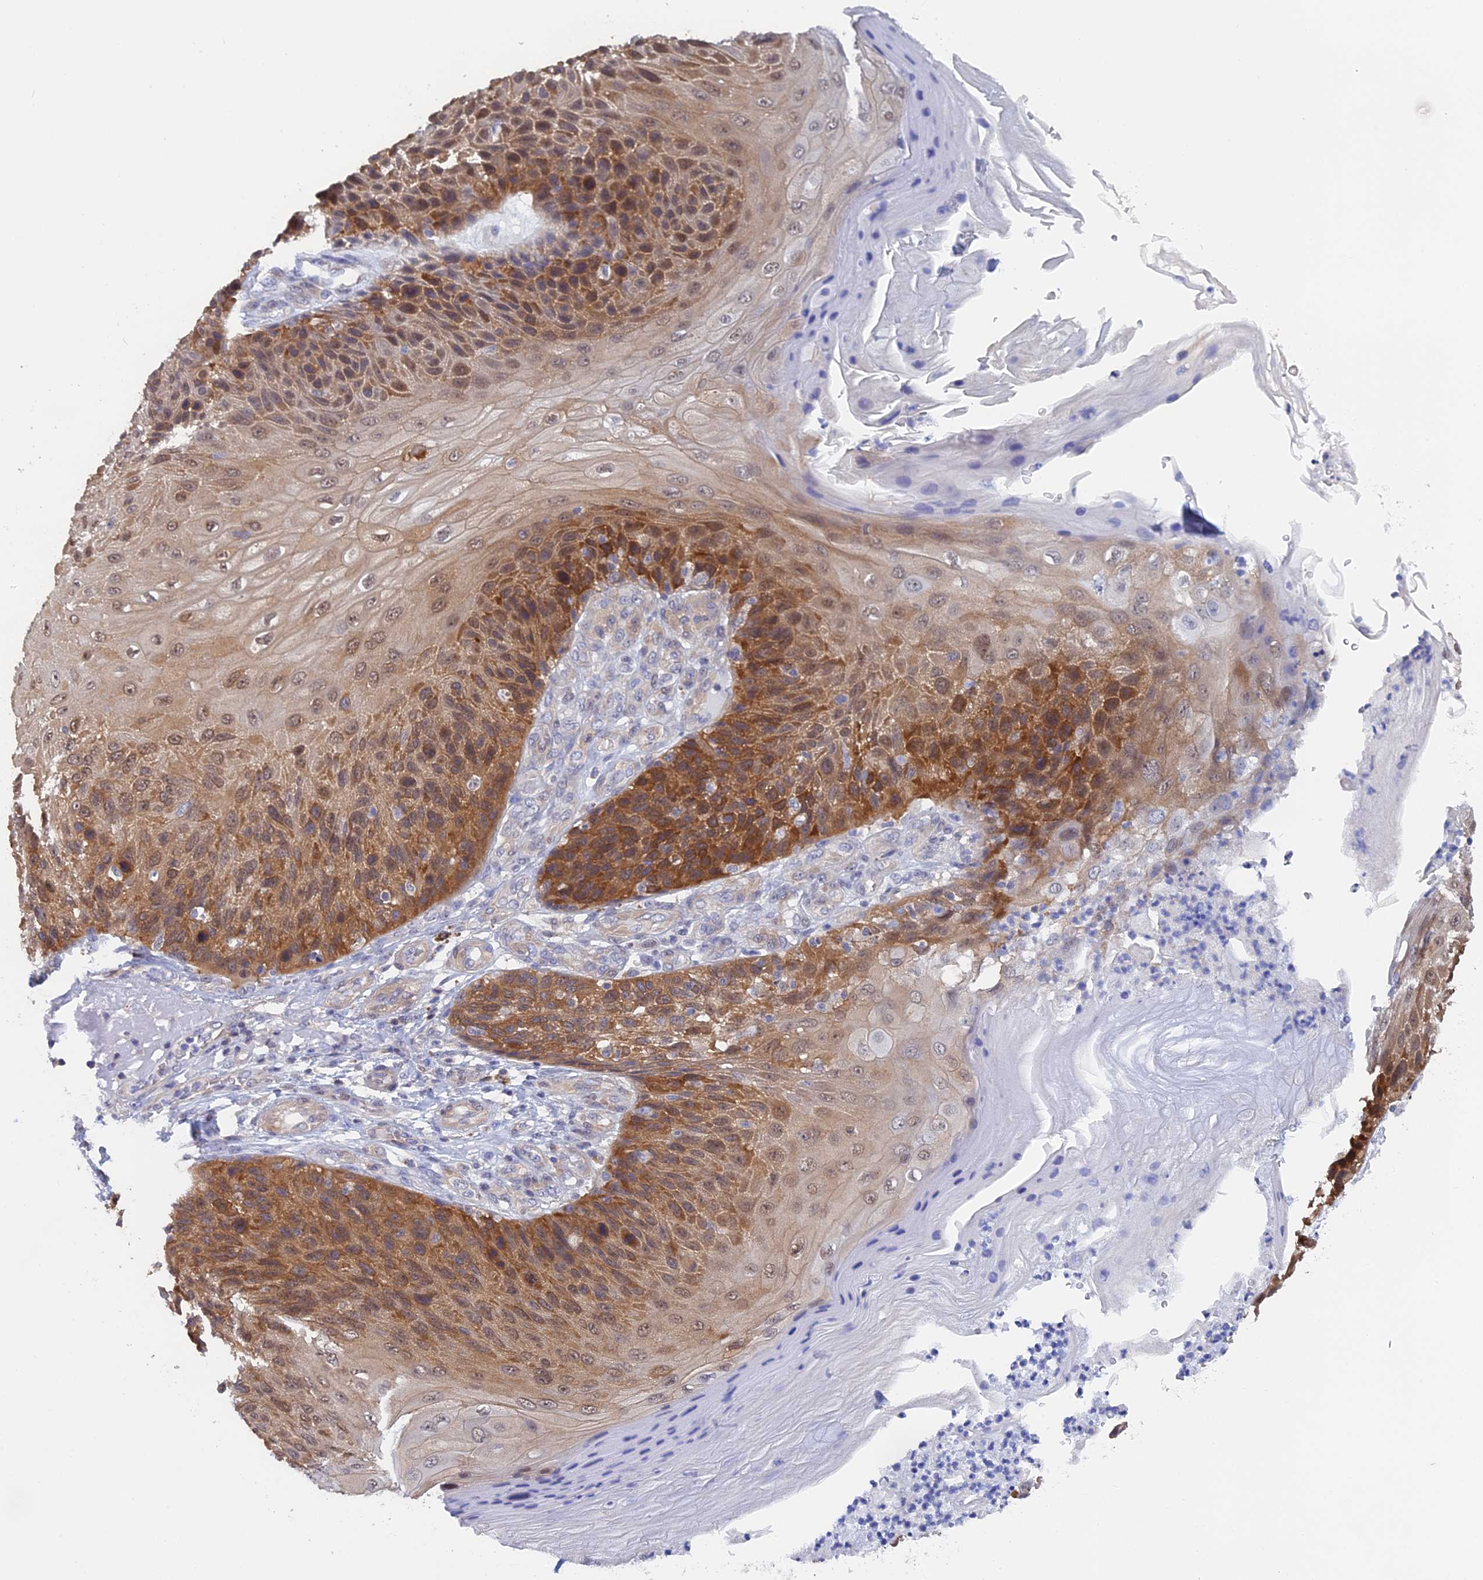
{"staining": {"intensity": "moderate", "quantity": ">75%", "location": "cytoplasmic/membranous,nuclear"}, "tissue": "skin cancer", "cell_type": "Tumor cells", "image_type": "cancer", "snomed": [{"axis": "morphology", "description": "Squamous cell carcinoma, NOS"}, {"axis": "topography", "description": "Skin"}], "caption": "Skin cancer (squamous cell carcinoma) stained with a brown dye displays moderate cytoplasmic/membranous and nuclear positive staining in approximately >75% of tumor cells.", "gene": "STUB1", "patient": {"sex": "female", "age": 88}}